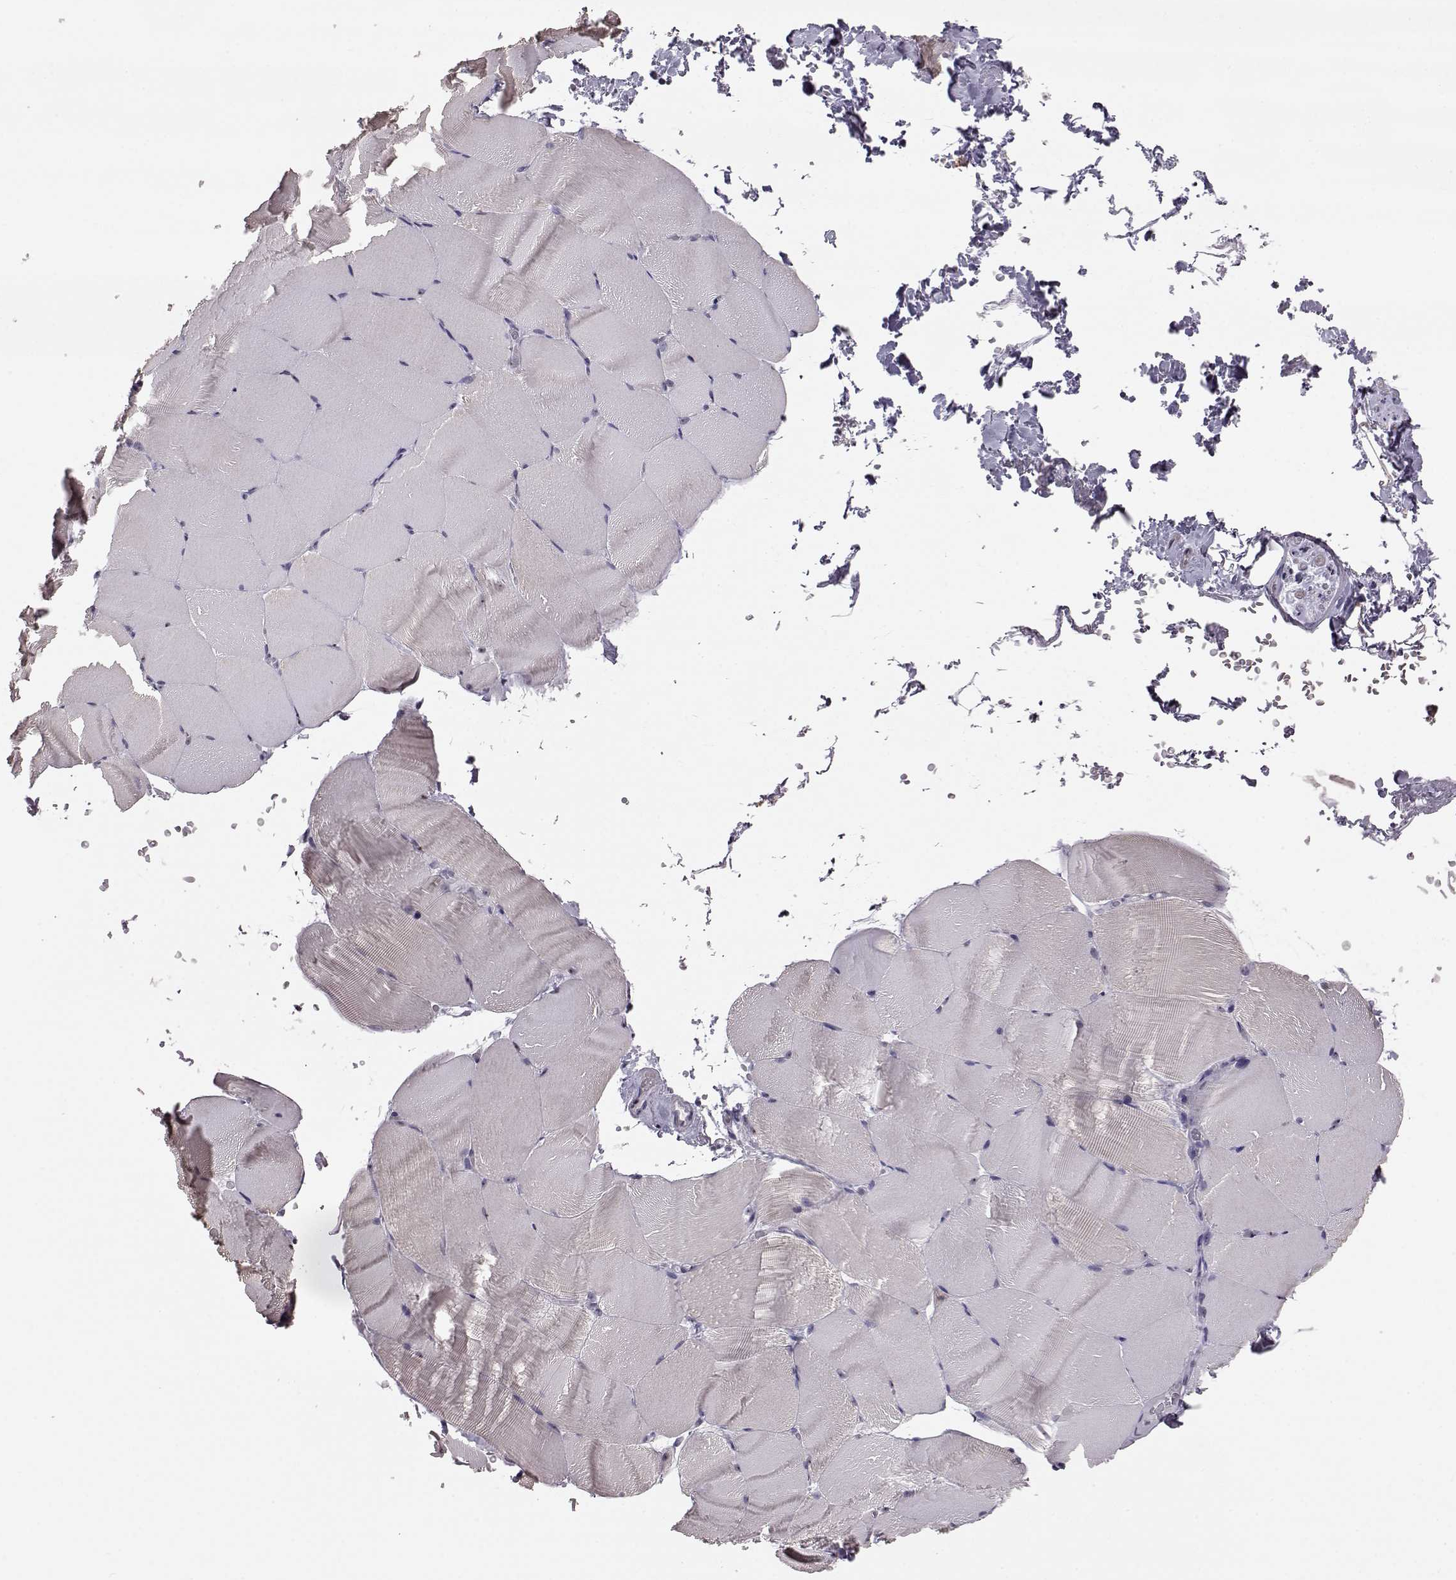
{"staining": {"intensity": "negative", "quantity": "none", "location": "none"}, "tissue": "skeletal muscle", "cell_type": "Myocytes", "image_type": "normal", "snomed": [{"axis": "morphology", "description": "Normal tissue, NOS"}, {"axis": "topography", "description": "Skeletal muscle"}], "caption": "The immunohistochemistry photomicrograph has no significant positivity in myocytes of skeletal muscle.", "gene": "ALDH3A1", "patient": {"sex": "female", "age": 37}}